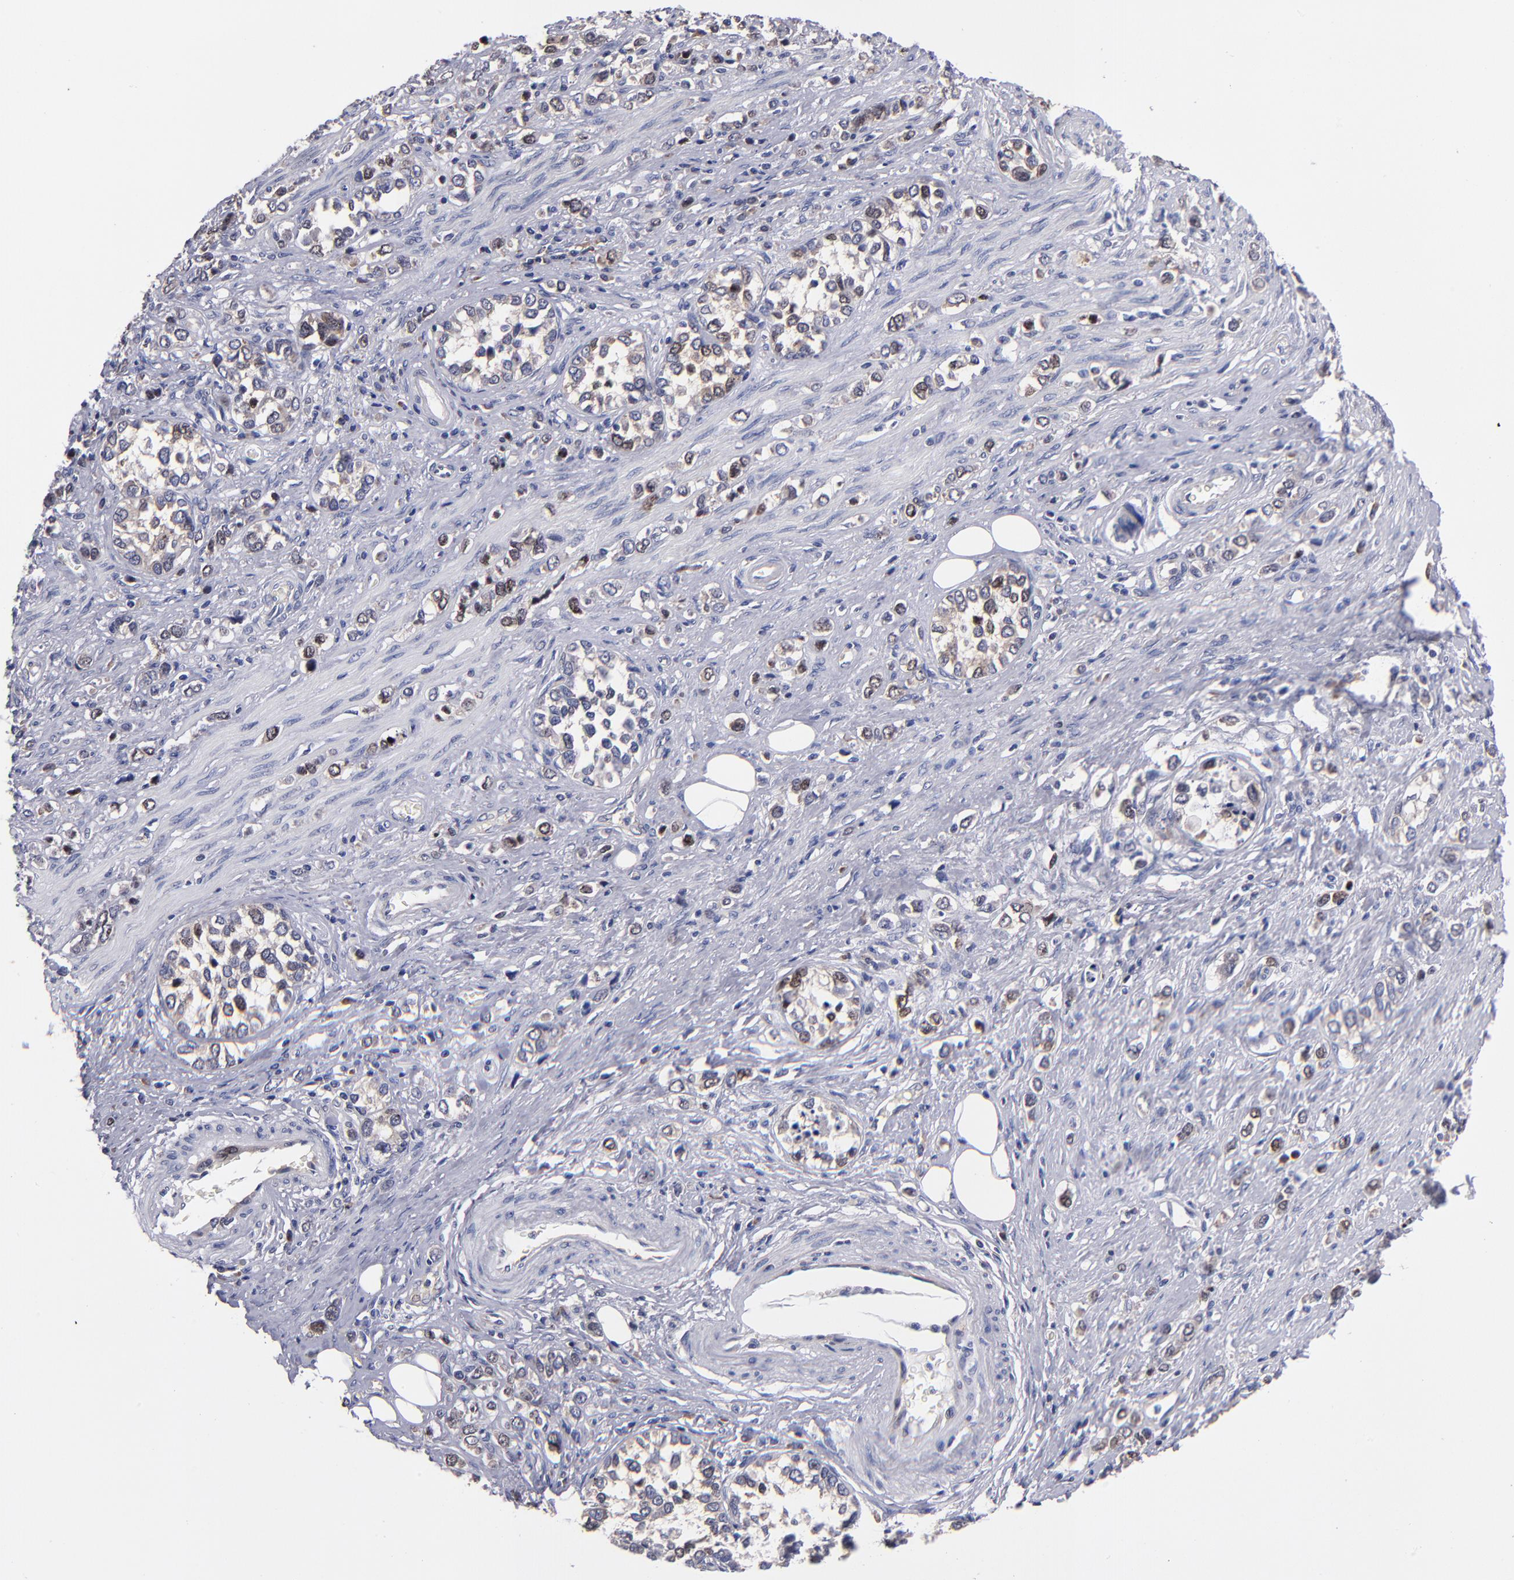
{"staining": {"intensity": "weak", "quantity": ">75%", "location": "cytoplasmic/membranous"}, "tissue": "stomach cancer", "cell_type": "Tumor cells", "image_type": "cancer", "snomed": [{"axis": "morphology", "description": "Adenocarcinoma, NOS"}, {"axis": "topography", "description": "Stomach, upper"}], "caption": "Tumor cells exhibit low levels of weak cytoplasmic/membranous staining in approximately >75% of cells in human stomach adenocarcinoma.", "gene": "EIF3L", "patient": {"sex": "male", "age": 76}}